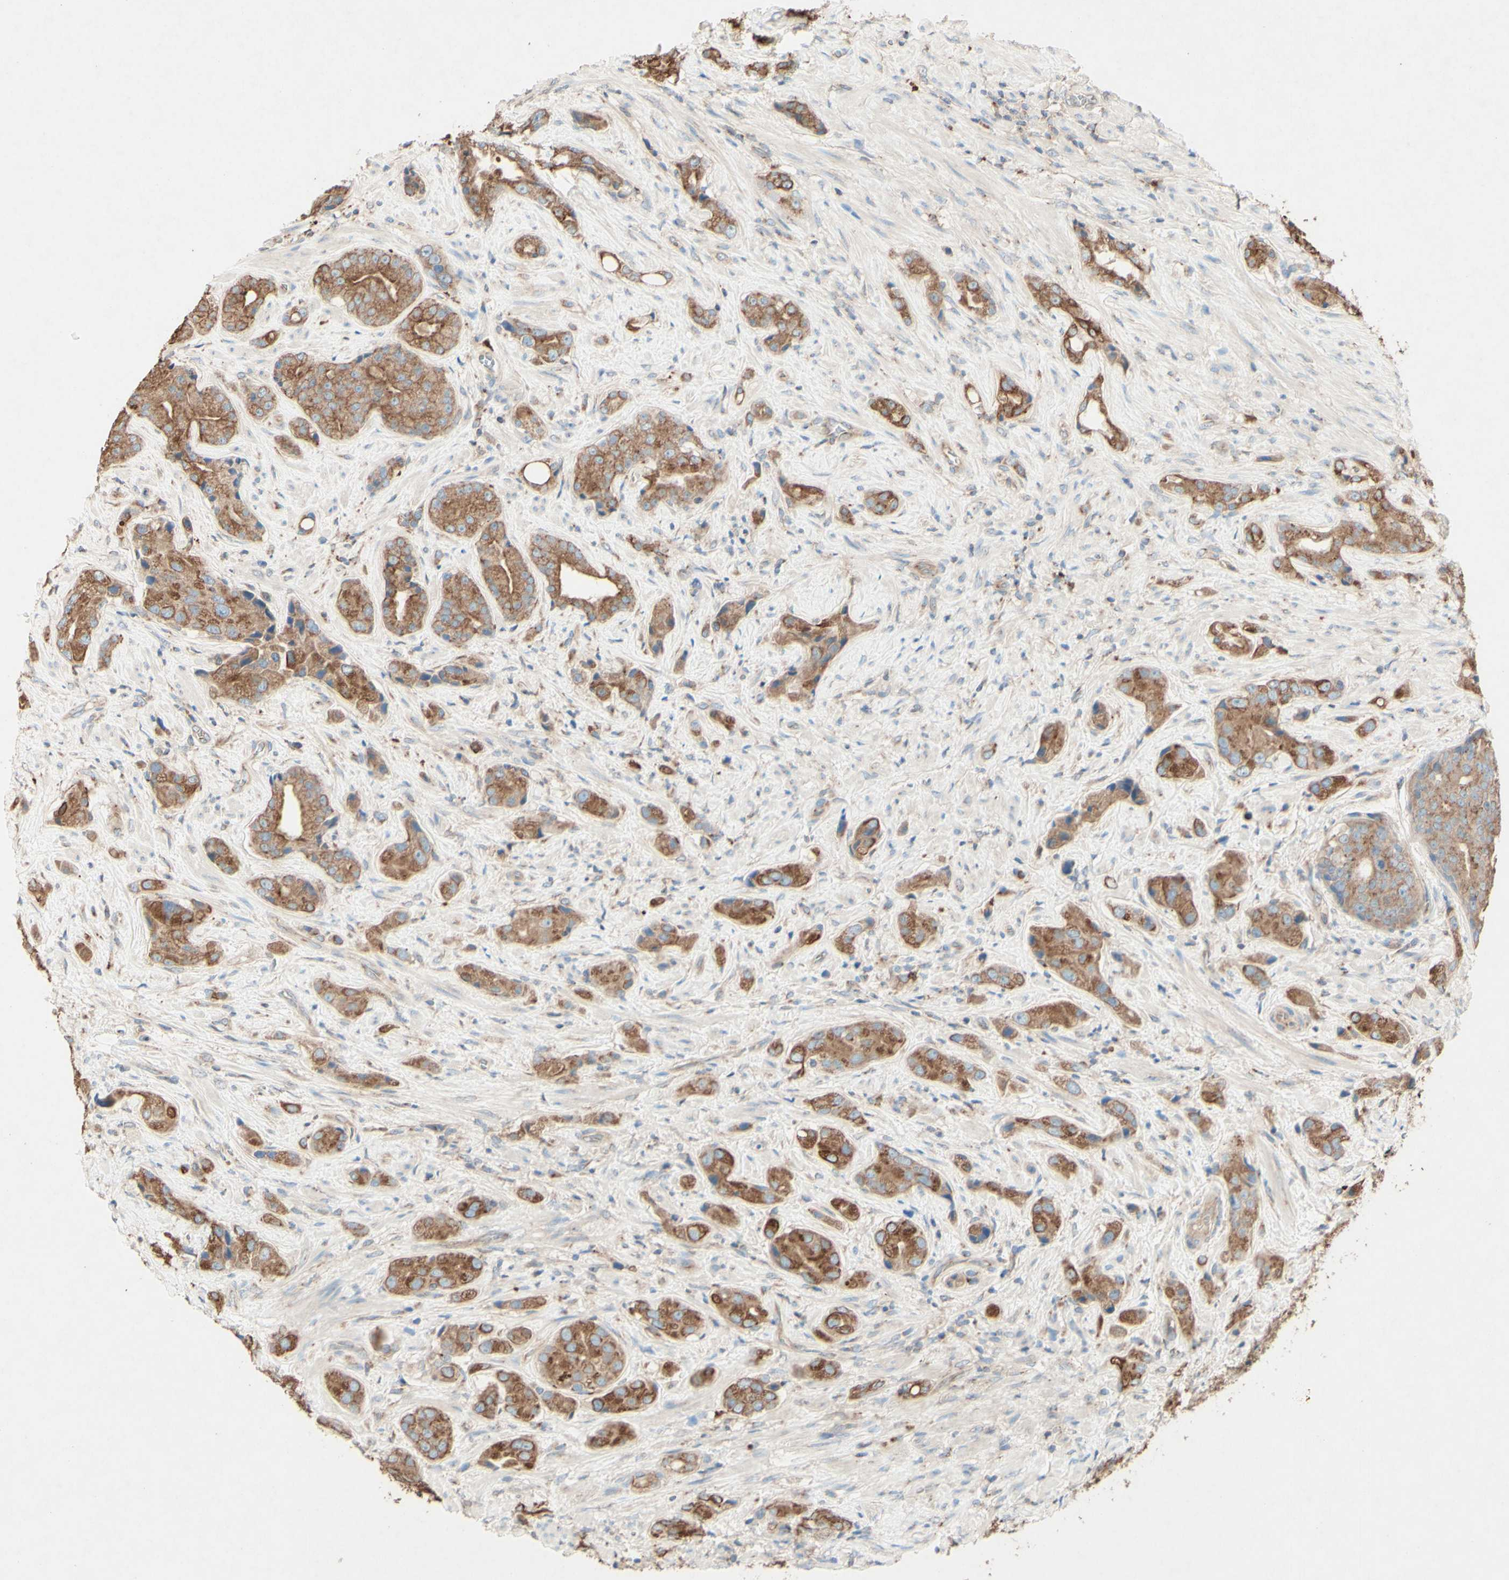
{"staining": {"intensity": "moderate", "quantity": ">75%", "location": "cytoplasmic/membranous"}, "tissue": "prostate cancer", "cell_type": "Tumor cells", "image_type": "cancer", "snomed": [{"axis": "morphology", "description": "Adenocarcinoma, High grade"}, {"axis": "topography", "description": "Prostate"}], "caption": "Adenocarcinoma (high-grade) (prostate) stained with immunohistochemistry shows moderate cytoplasmic/membranous expression in about >75% of tumor cells.", "gene": "MTM1", "patient": {"sex": "male", "age": 71}}